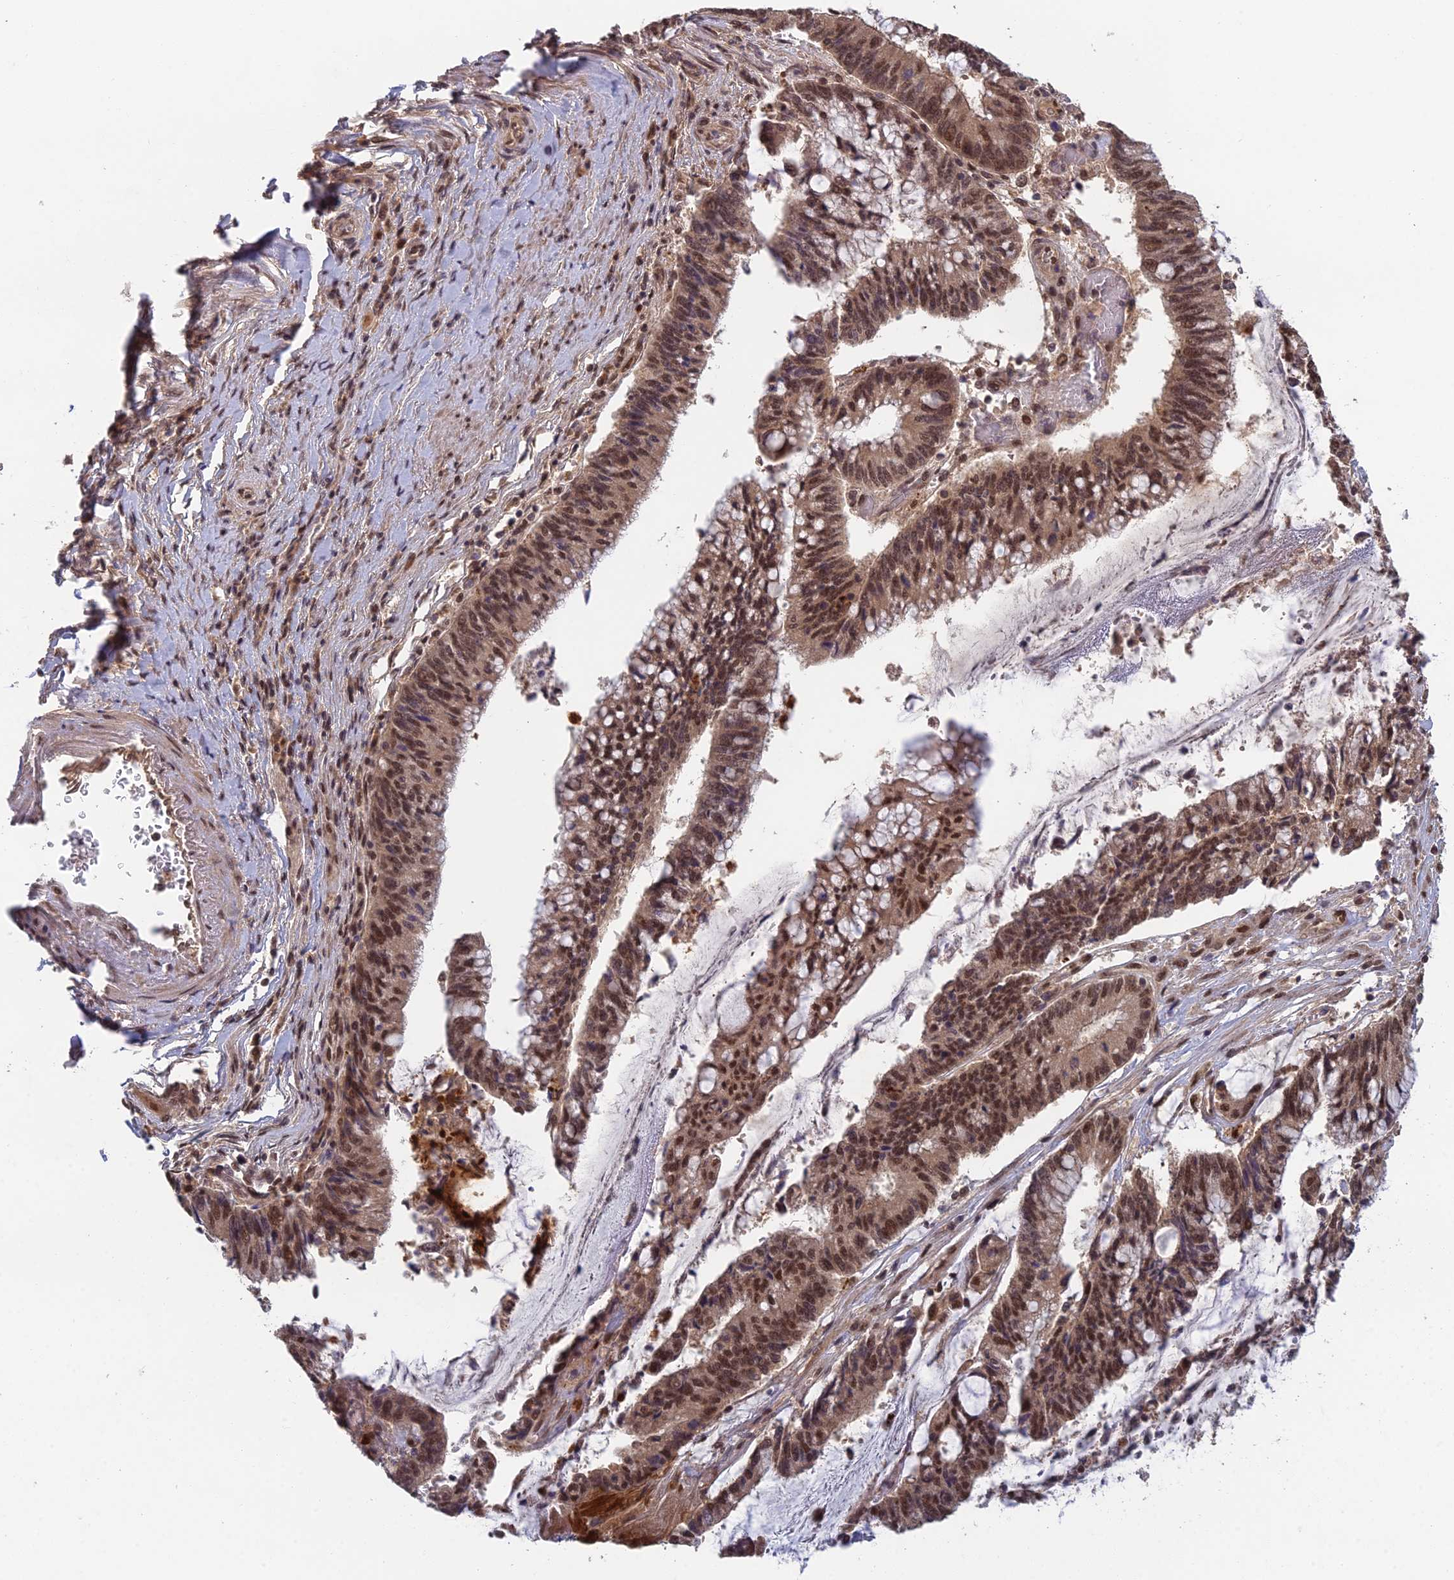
{"staining": {"intensity": "moderate", "quantity": ">75%", "location": "nuclear"}, "tissue": "pancreatic cancer", "cell_type": "Tumor cells", "image_type": "cancer", "snomed": [{"axis": "morphology", "description": "Adenocarcinoma, NOS"}, {"axis": "topography", "description": "Pancreas"}], "caption": "The photomicrograph exhibits immunohistochemical staining of pancreatic cancer. There is moderate nuclear expression is present in about >75% of tumor cells.", "gene": "RANBP3", "patient": {"sex": "female", "age": 50}}